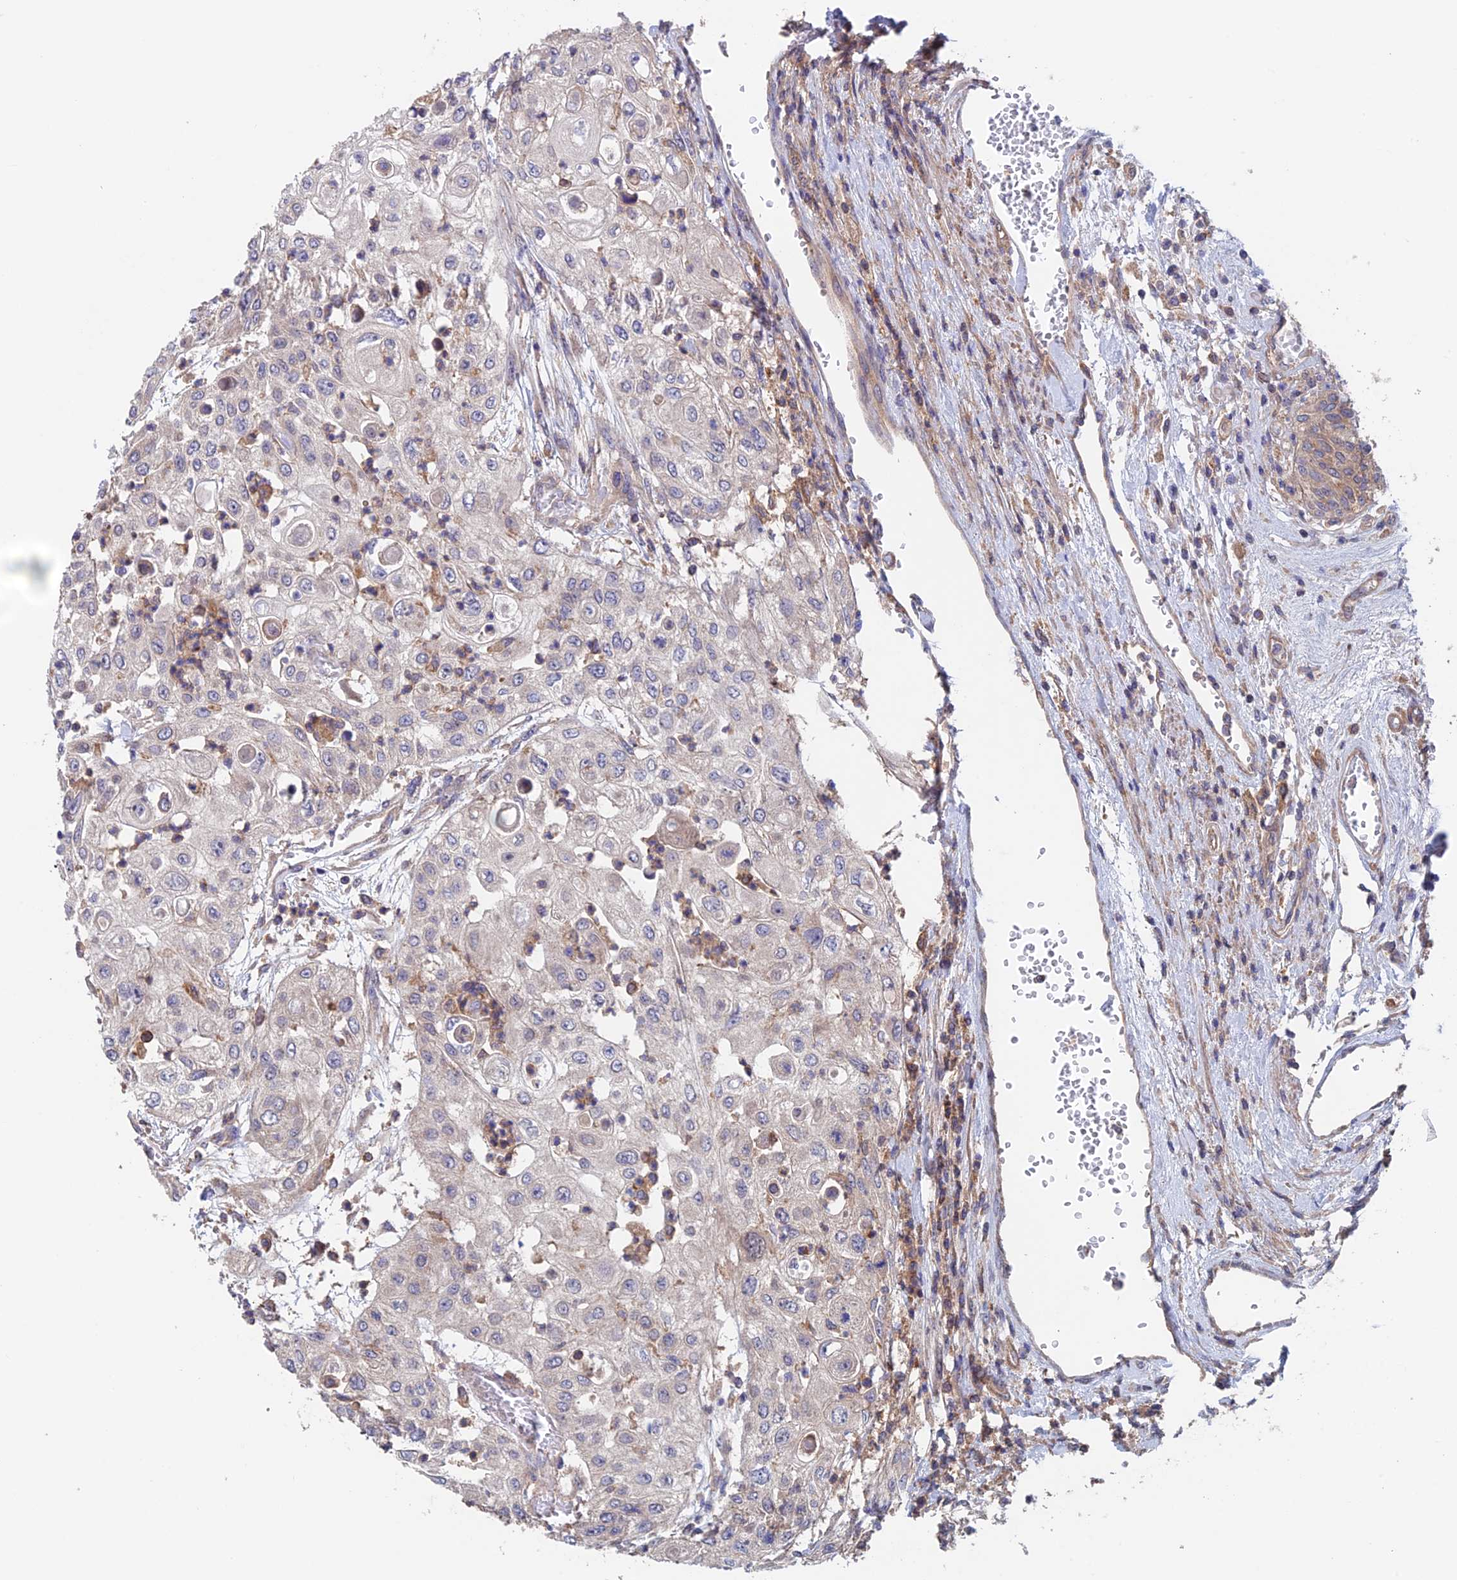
{"staining": {"intensity": "negative", "quantity": "none", "location": "none"}, "tissue": "urothelial cancer", "cell_type": "Tumor cells", "image_type": "cancer", "snomed": [{"axis": "morphology", "description": "Urothelial carcinoma, High grade"}, {"axis": "topography", "description": "Urinary bladder"}], "caption": "Tumor cells are negative for brown protein staining in high-grade urothelial carcinoma.", "gene": "NUDT16L1", "patient": {"sex": "female", "age": 79}}